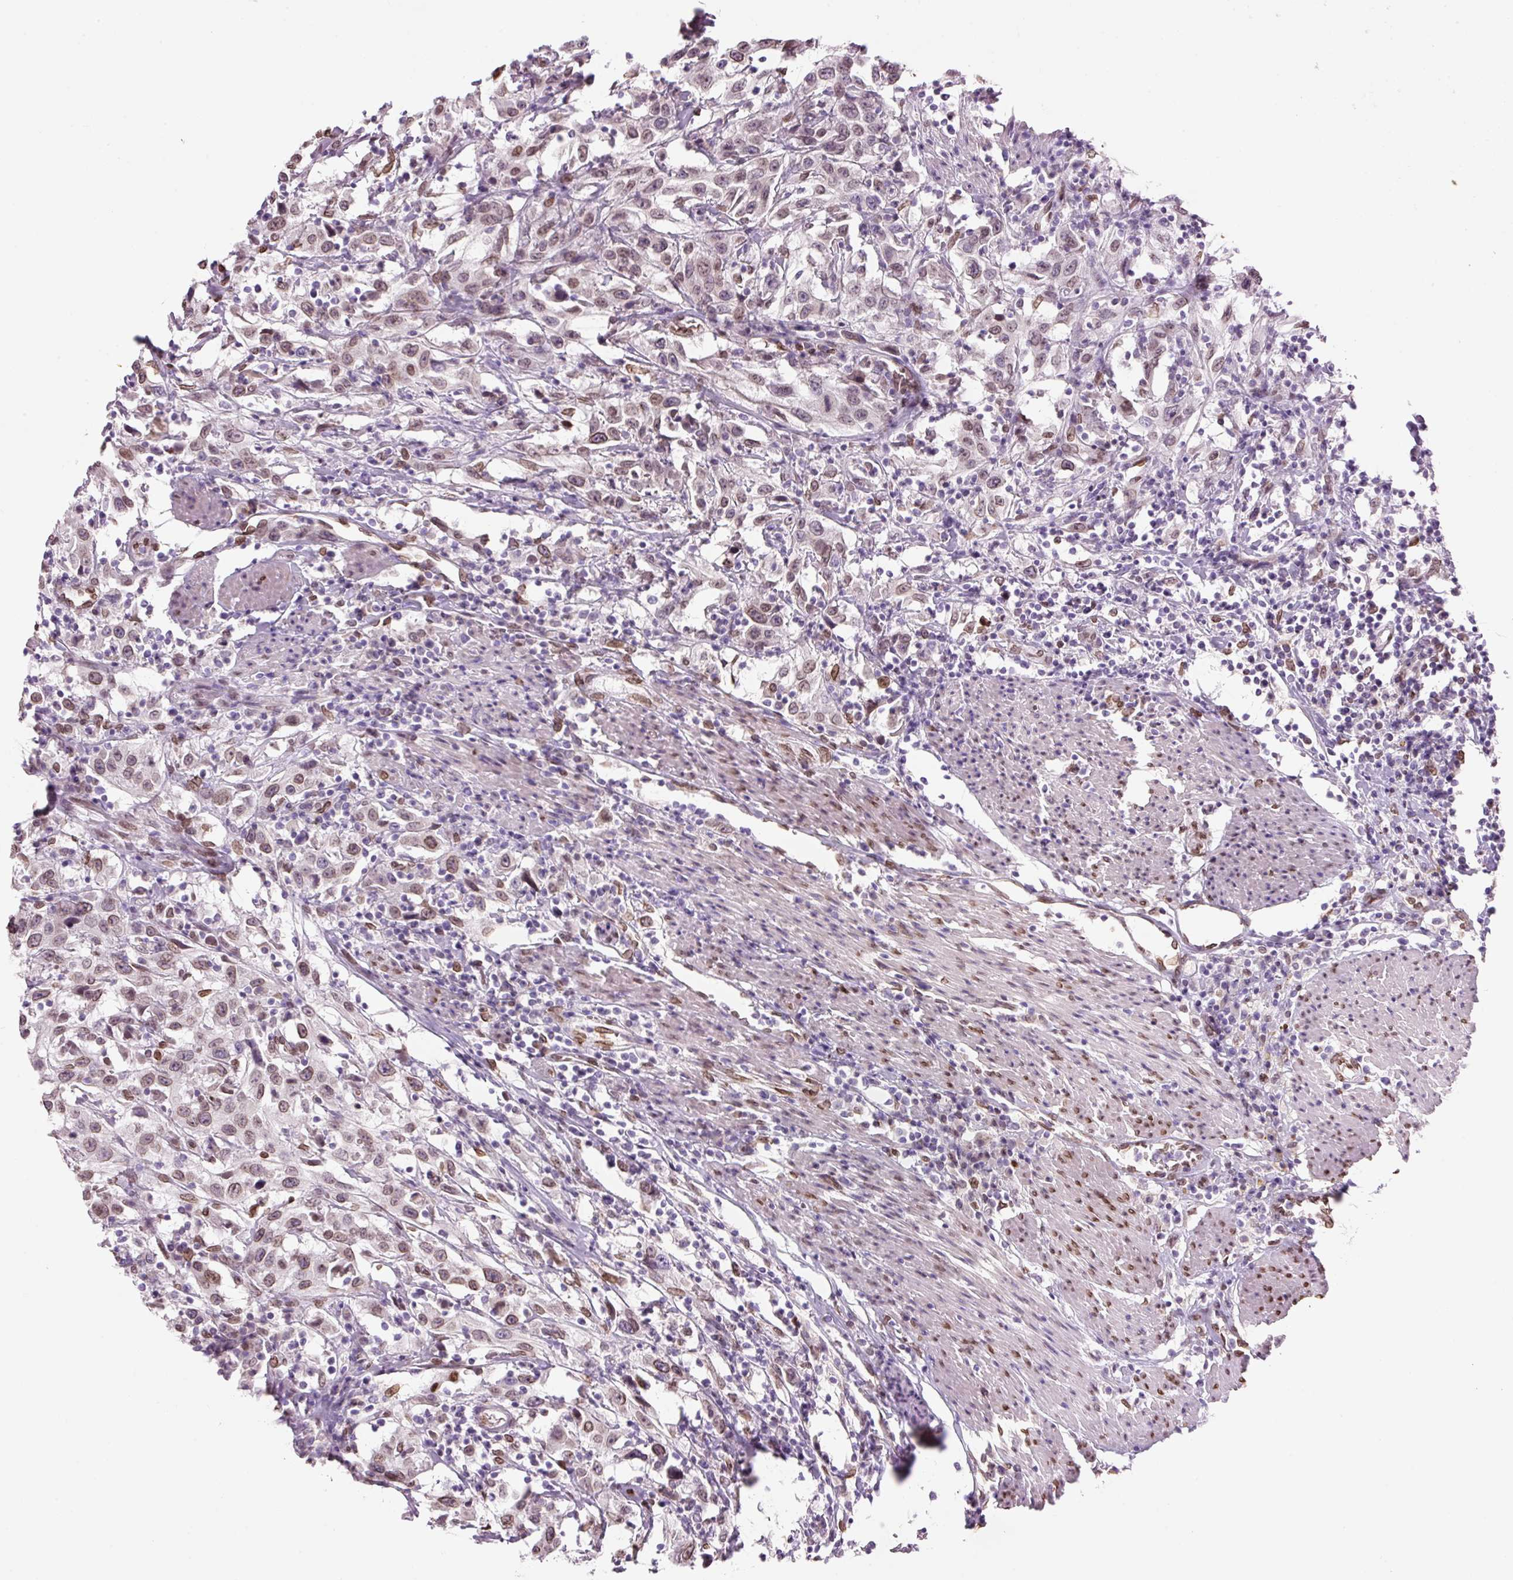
{"staining": {"intensity": "moderate", "quantity": ">75%", "location": "cytoplasmic/membranous,nuclear"}, "tissue": "urothelial cancer", "cell_type": "Tumor cells", "image_type": "cancer", "snomed": [{"axis": "morphology", "description": "Urothelial carcinoma, High grade"}, {"axis": "topography", "description": "Urinary bladder"}], "caption": "A high-resolution histopathology image shows immunohistochemistry (IHC) staining of urothelial carcinoma (high-grade), which reveals moderate cytoplasmic/membranous and nuclear positivity in approximately >75% of tumor cells.", "gene": "ZNF224", "patient": {"sex": "male", "age": 61}}